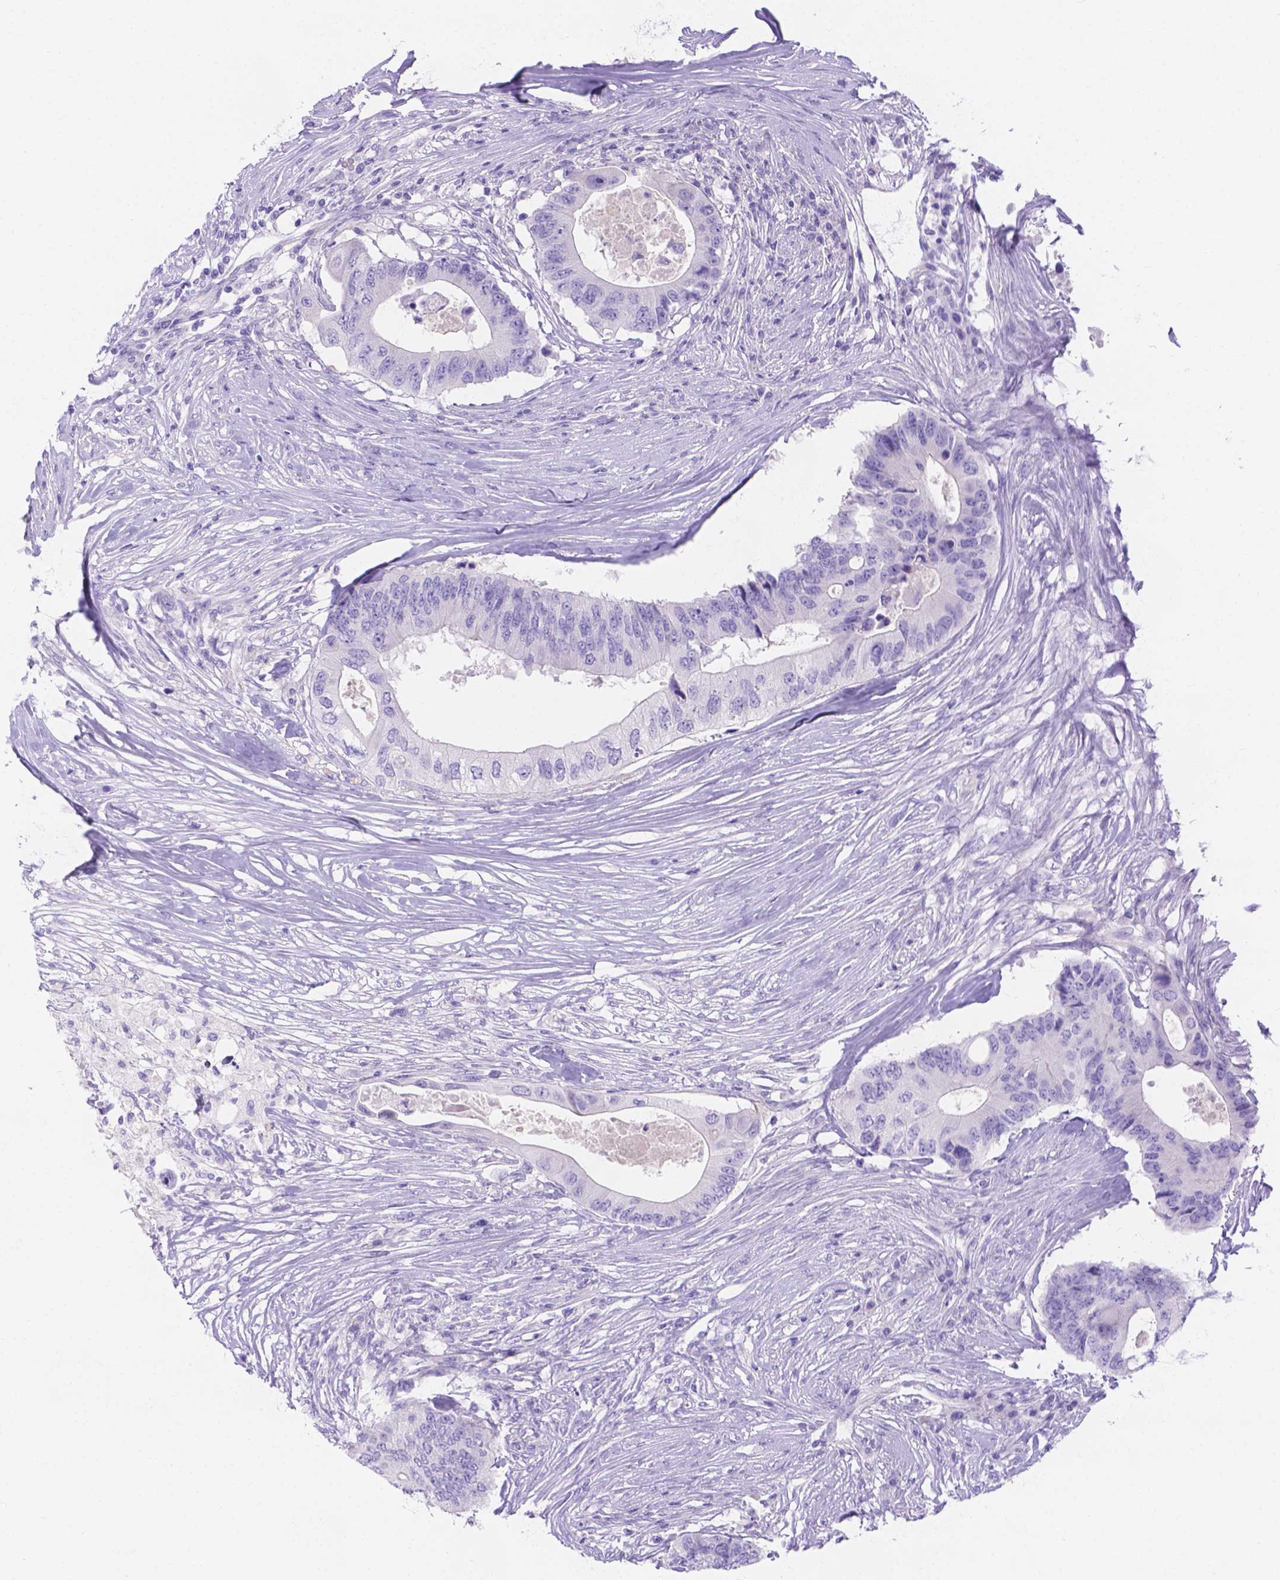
{"staining": {"intensity": "negative", "quantity": "none", "location": "none"}, "tissue": "colorectal cancer", "cell_type": "Tumor cells", "image_type": "cancer", "snomed": [{"axis": "morphology", "description": "Adenocarcinoma, NOS"}, {"axis": "topography", "description": "Colon"}], "caption": "Immunohistochemistry image of colorectal cancer (adenocarcinoma) stained for a protein (brown), which reveals no staining in tumor cells.", "gene": "MLN", "patient": {"sex": "male", "age": 71}}